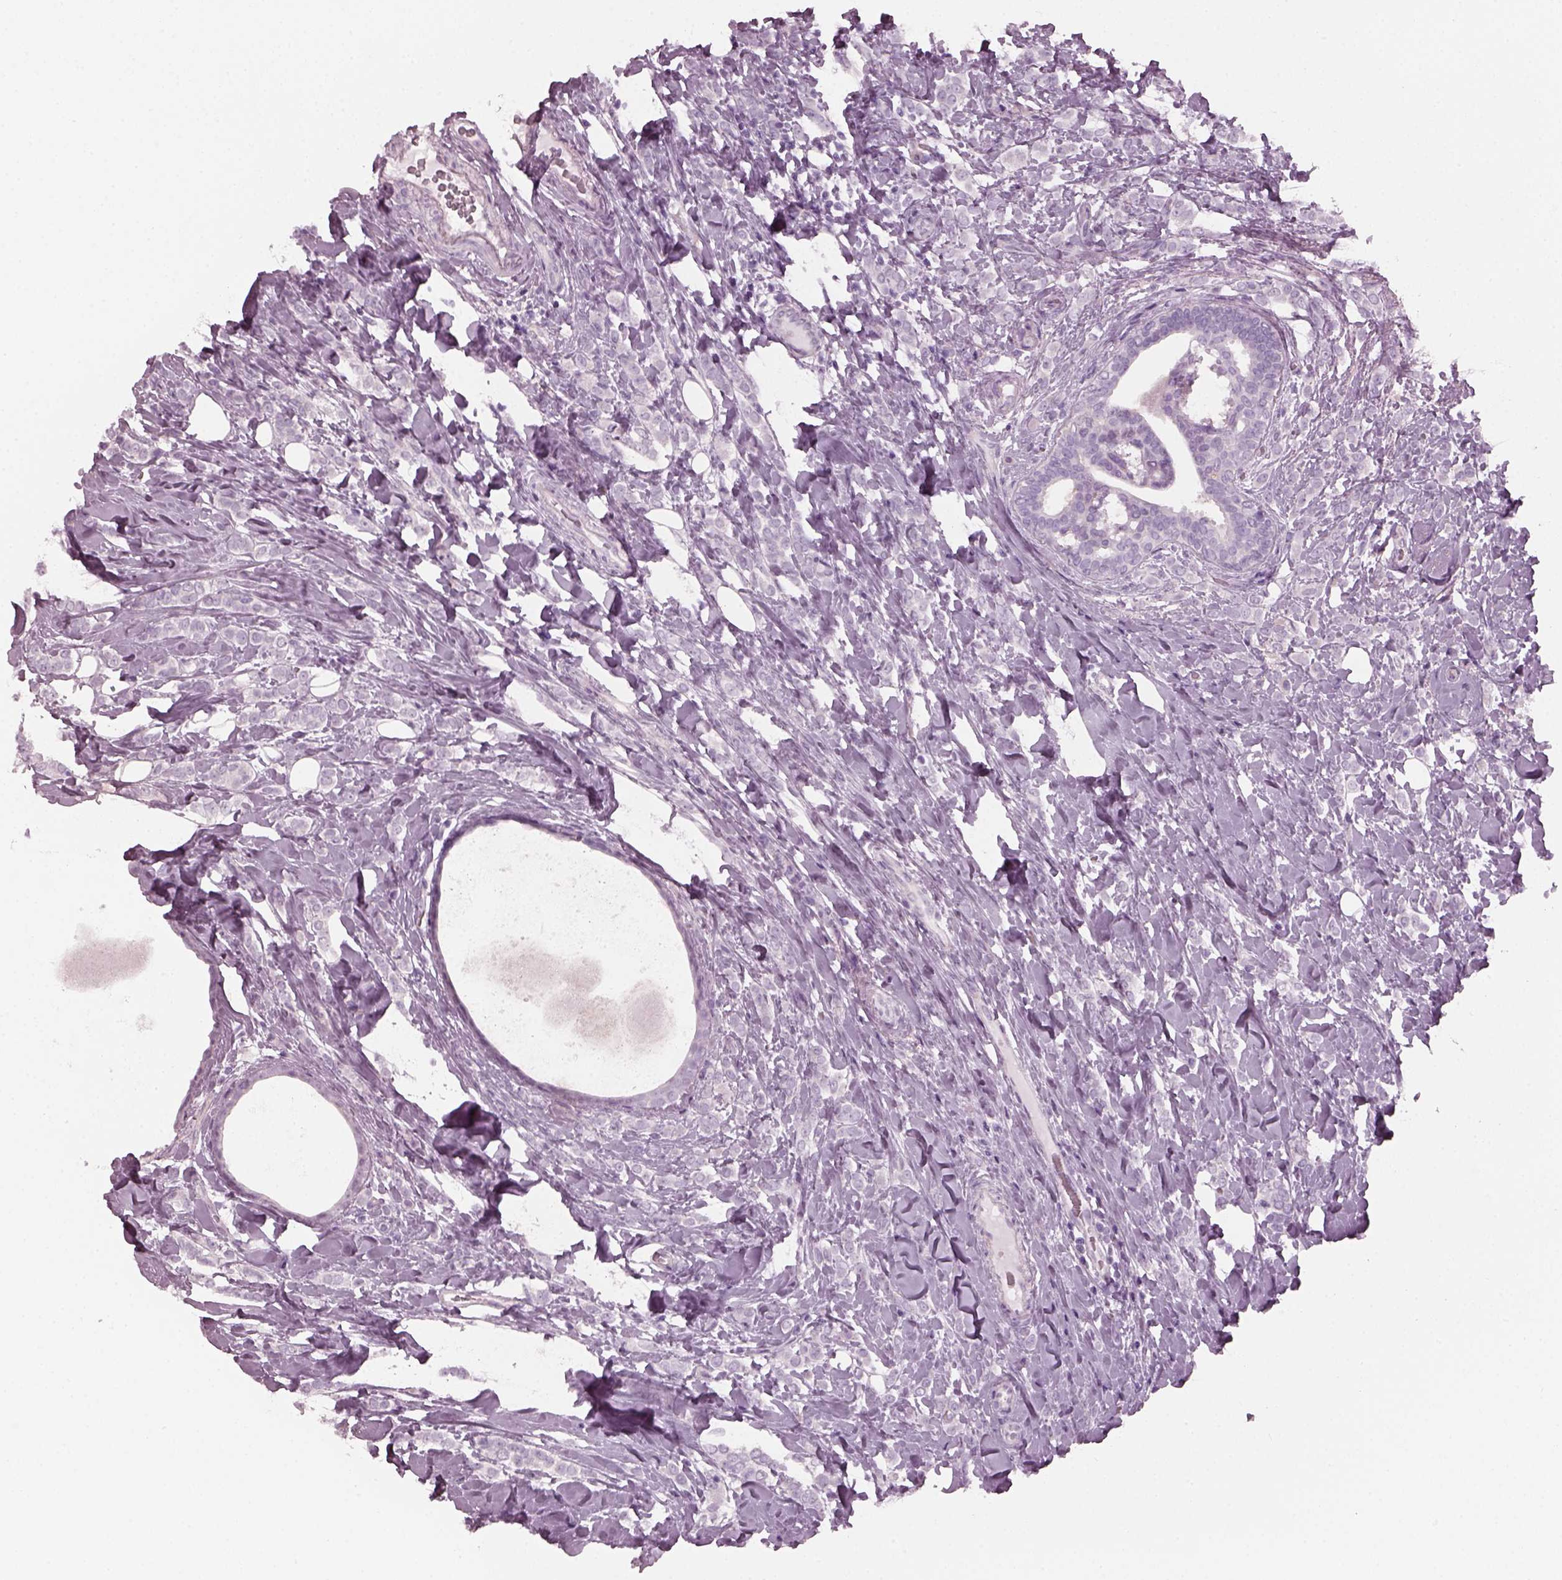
{"staining": {"intensity": "negative", "quantity": "none", "location": "none"}, "tissue": "breast cancer", "cell_type": "Tumor cells", "image_type": "cancer", "snomed": [{"axis": "morphology", "description": "Lobular carcinoma"}, {"axis": "topography", "description": "Breast"}], "caption": "This is an immunohistochemistry image of human breast lobular carcinoma. There is no expression in tumor cells.", "gene": "PDC", "patient": {"sex": "female", "age": 49}}